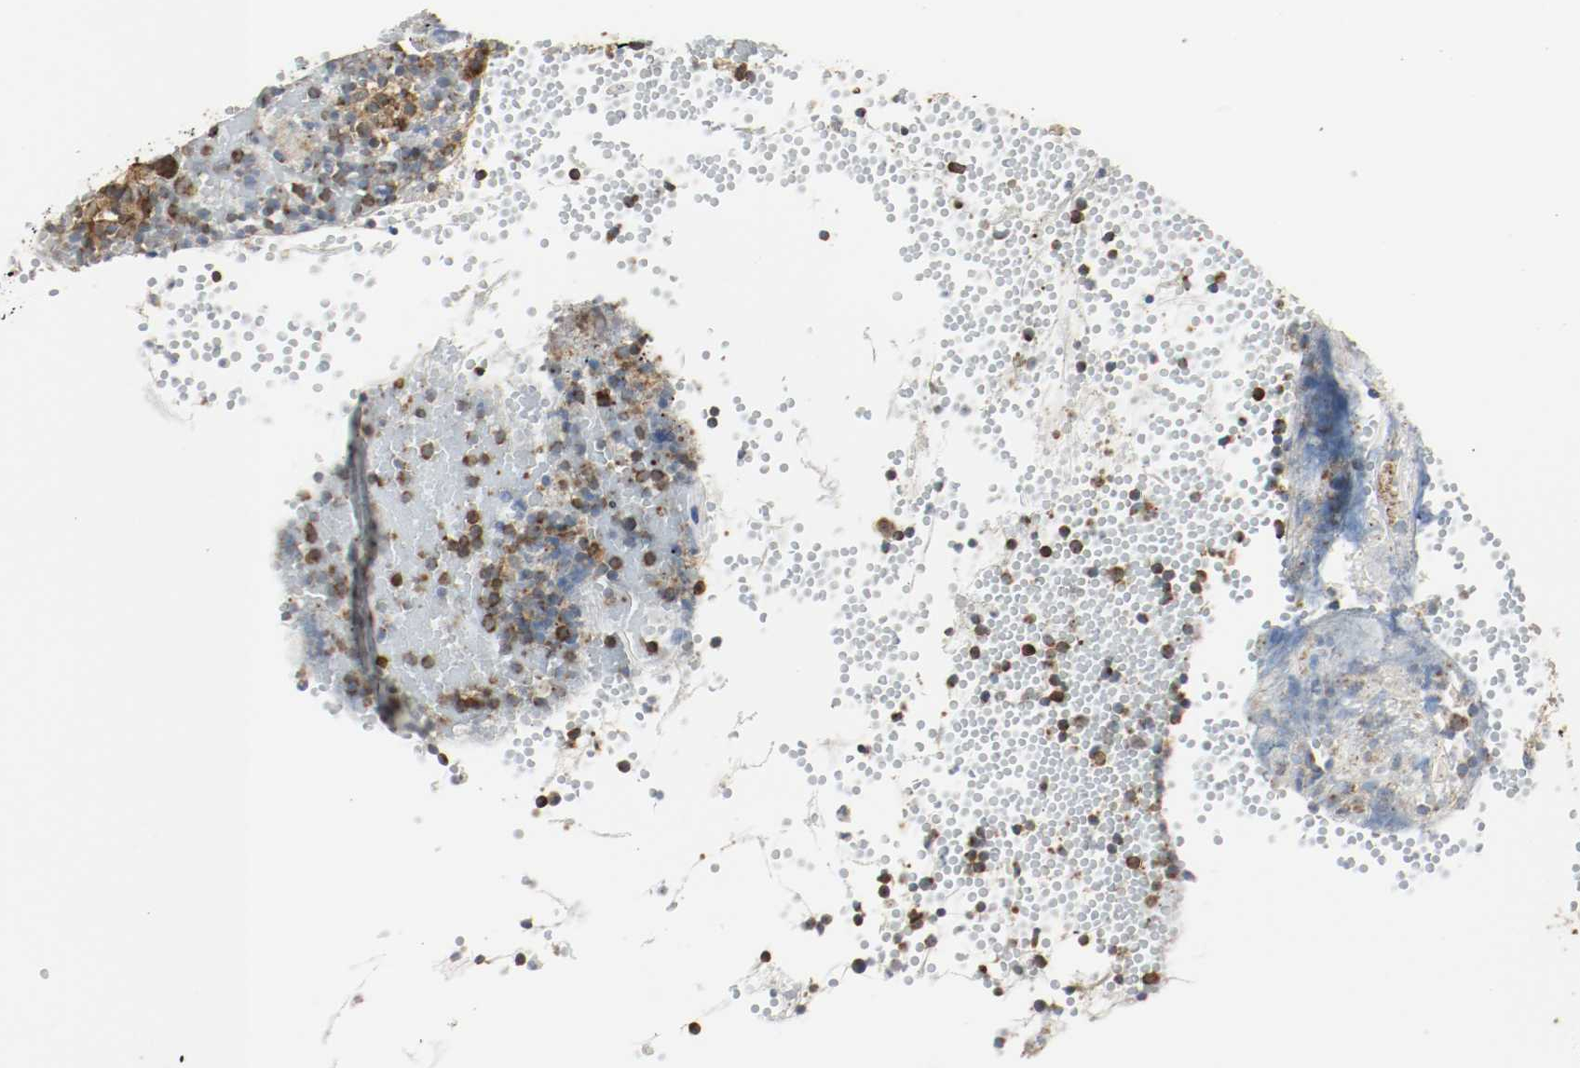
{"staining": {"intensity": "strong", "quantity": ">75%", "location": "cytoplasmic/membranous"}, "tissue": "tonsil", "cell_type": "Germinal center cells", "image_type": "normal", "snomed": [{"axis": "morphology", "description": "Normal tissue, NOS"}, {"axis": "topography", "description": "Tonsil"}], "caption": "Immunohistochemistry (IHC) micrograph of normal tonsil: tonsil stained using IHC demonstrates high levels of strong protein expression localized specifically in the cytoplasmic/membranous of germinal center cells, appearing as a cytoplasmic/membranous brown color.", "gene": "PLCG1", "patient": {"sex": "female", "age": 40}}